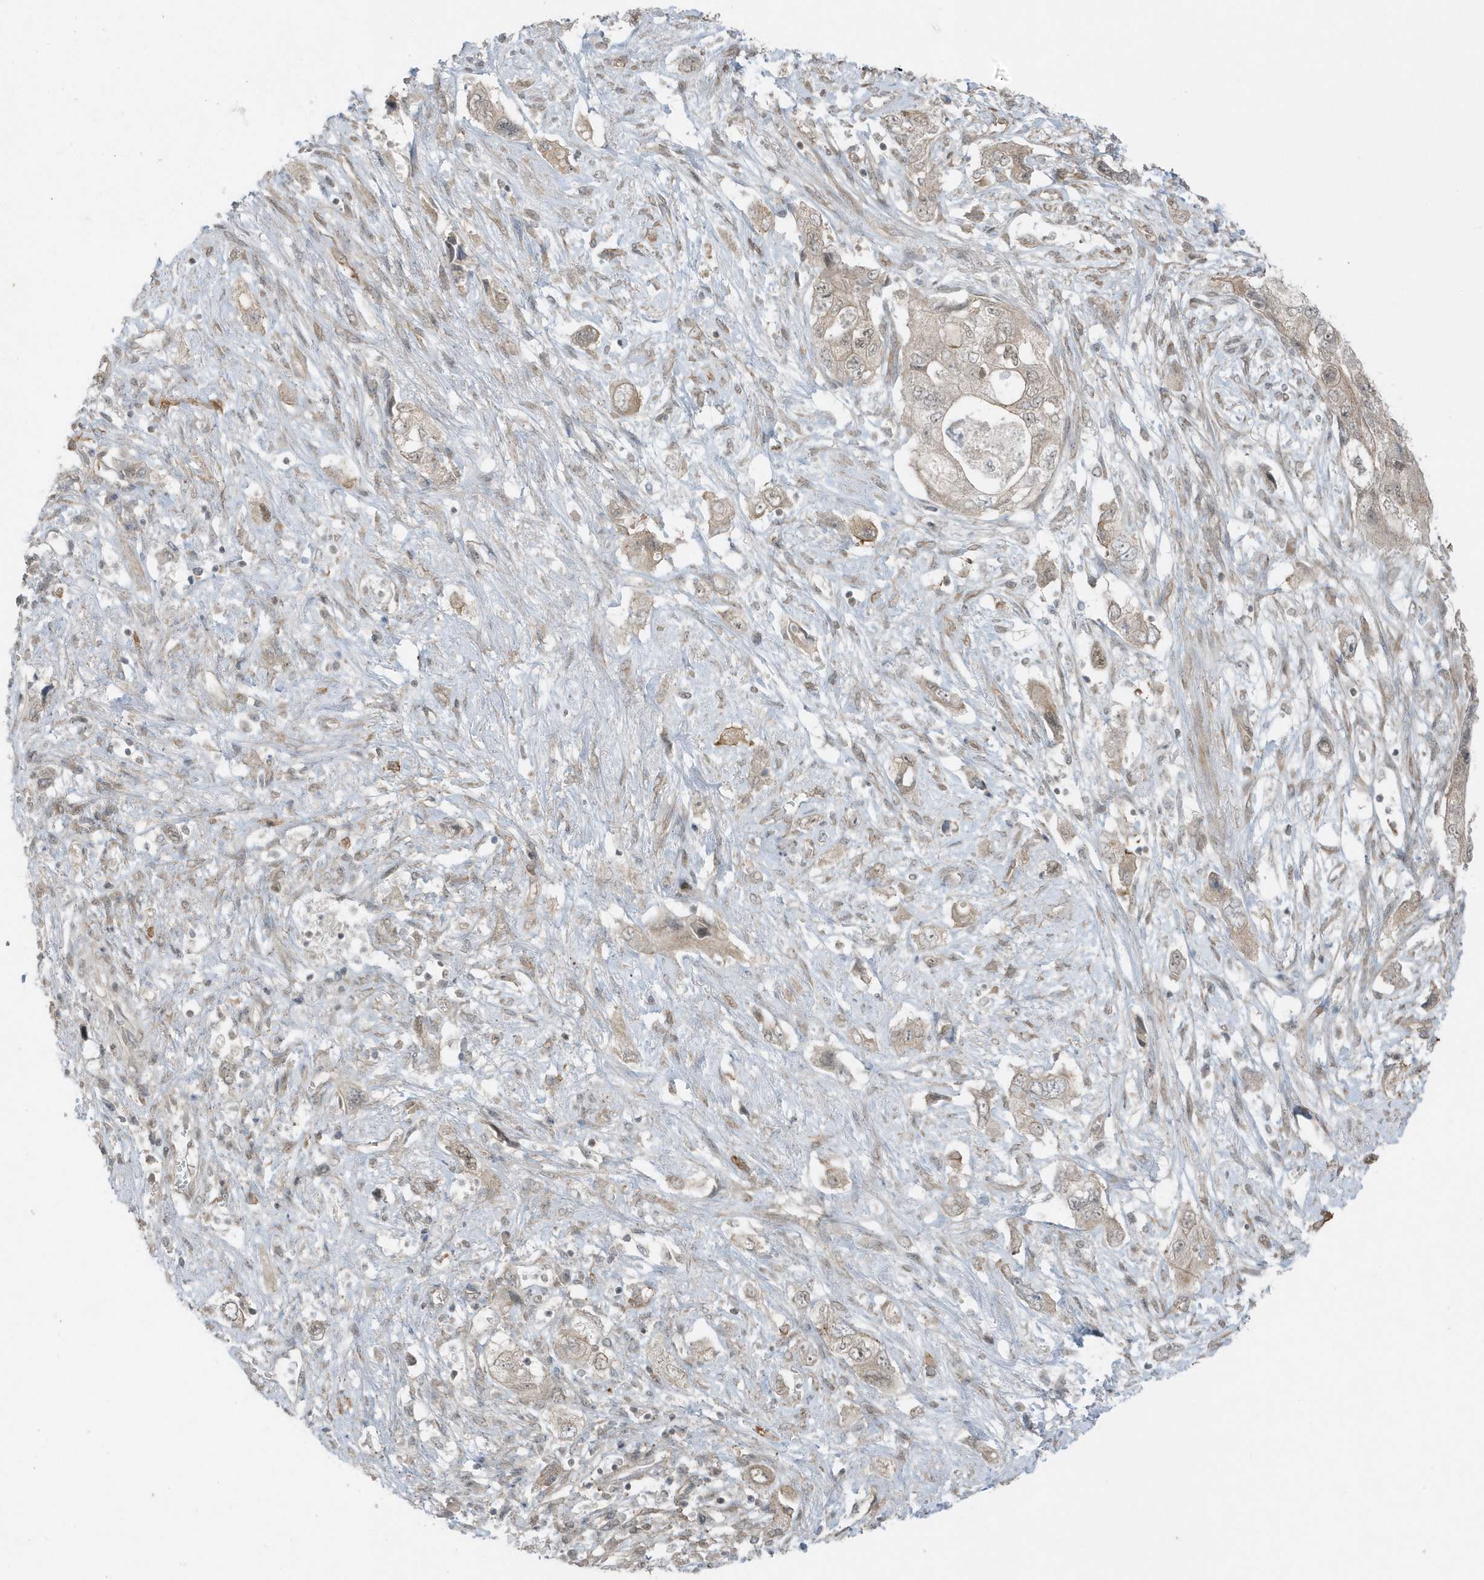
{"staining": {"intensity": "moderate", "quantity": "25%-75%", "location": "cytoplasmic/membranous"}, "tissue": "pancreatic cancer", "cell_type": "Tumor cells", "image_type": "cancer", "snomed": [{"axis": "morphology", "description": "Adenocarcinoma, NOS"}, {"axis": "topography", "description": "Pancreas"}], "caption": "Pancreatic cancer (adenocarcinoma) stained for a protein shows moderate cytoplasmic/membranous positivity in tumor cells. (Stains: DAB in brown, nuclei in blue, Microscopy: brightfield microscopy at high magnification).", "gene": "PARD3B", "patient": {"sex": "female", "age": 73}}